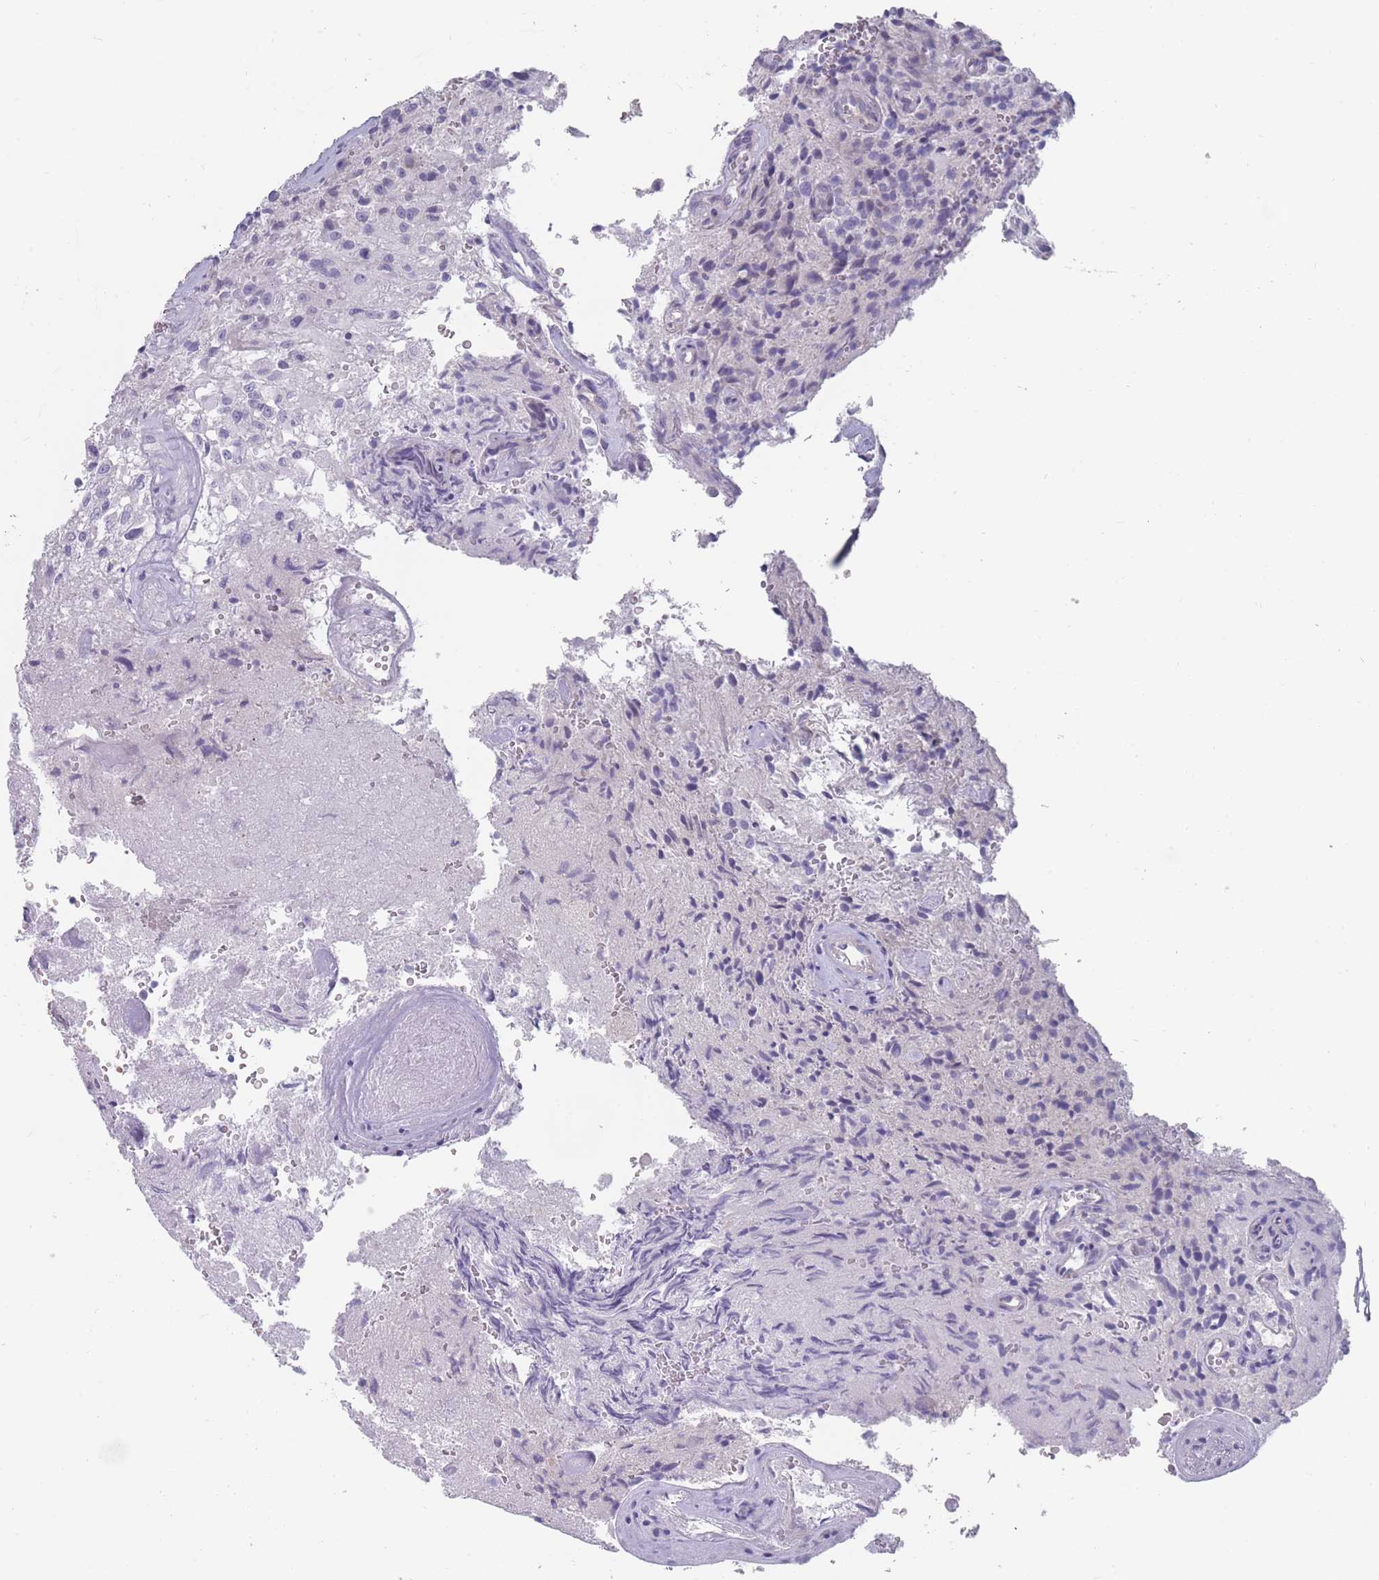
{"staining": {"intensity": "negative", "quantity": "none", "location": "none"}, "tissue": "glioma", "cell_type": "Tumor cells", "image_type": "cancer", "snomed": [{"axis": "morphology", "description": "Normal tissue, NOS"}, {"axis": "morphology", "description": "Glioma, malignant, High grade"}, {"axis": "topography", "description": "Cerebral cortex"}], "caption": "Histopathology image shows no significant protein expression in tumor cells of malignant glioma (high-grade). The staining is performed using DAB brown chromogen with nuclei counter-stained in using hematoxylin.", "gene": "PIGU", "patient": {"sex": "male", "age": 56}}